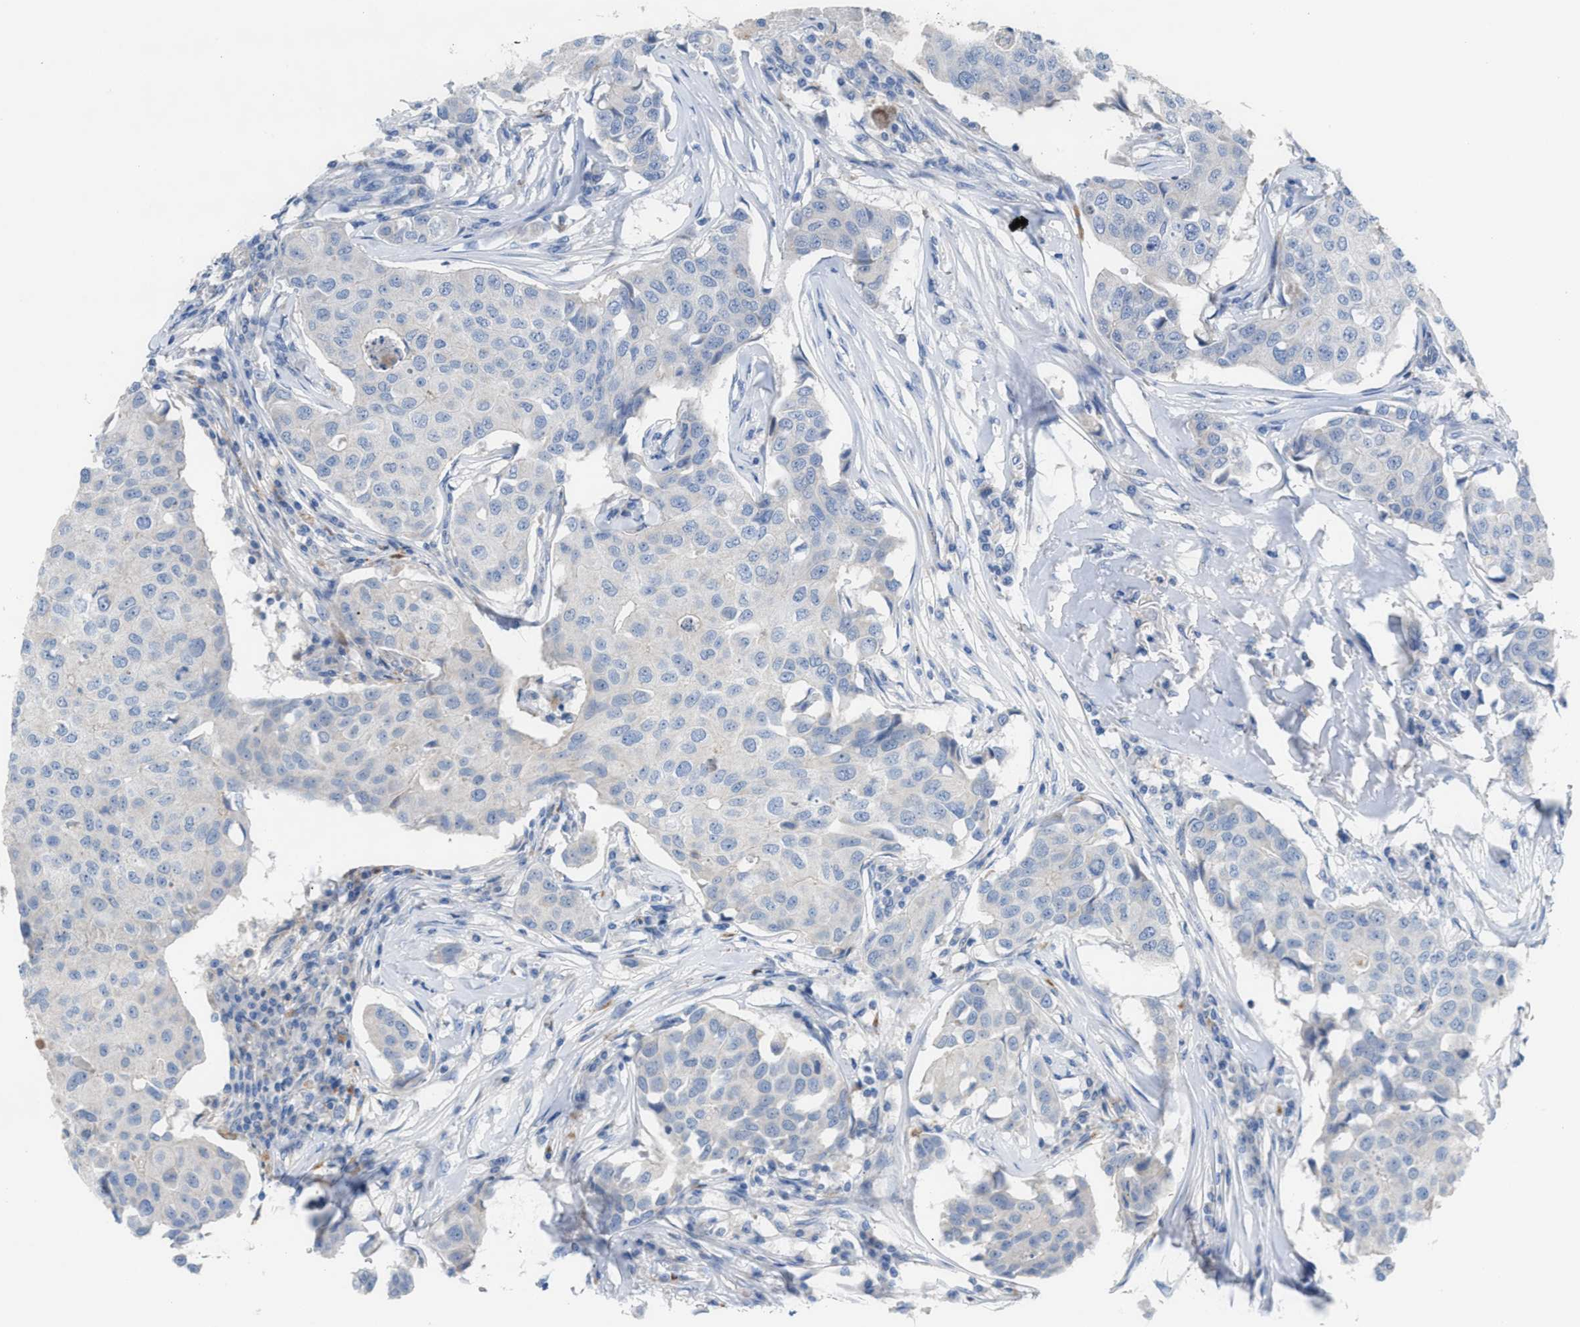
{"staining": {"intensity": "negative", "quantity": "none", "location": "none"}, "tissue": "breast cancer", "cell_type": "Tumor cells", "image_type": "cancer", "snomed": [{"axis": "morphology", "description": "Duct carcinoma"}, {"axis": "topography", "description": "Breast"}], "caption": "DAB (3,3'-diaminobenzidine) immunohistochemical staining of human breast cancer (infiltrating ductal carcinoma) shows no significant staining in tumor cells.", "gene": "ASPA", "patient": {"sex": "female", "age": 80}}